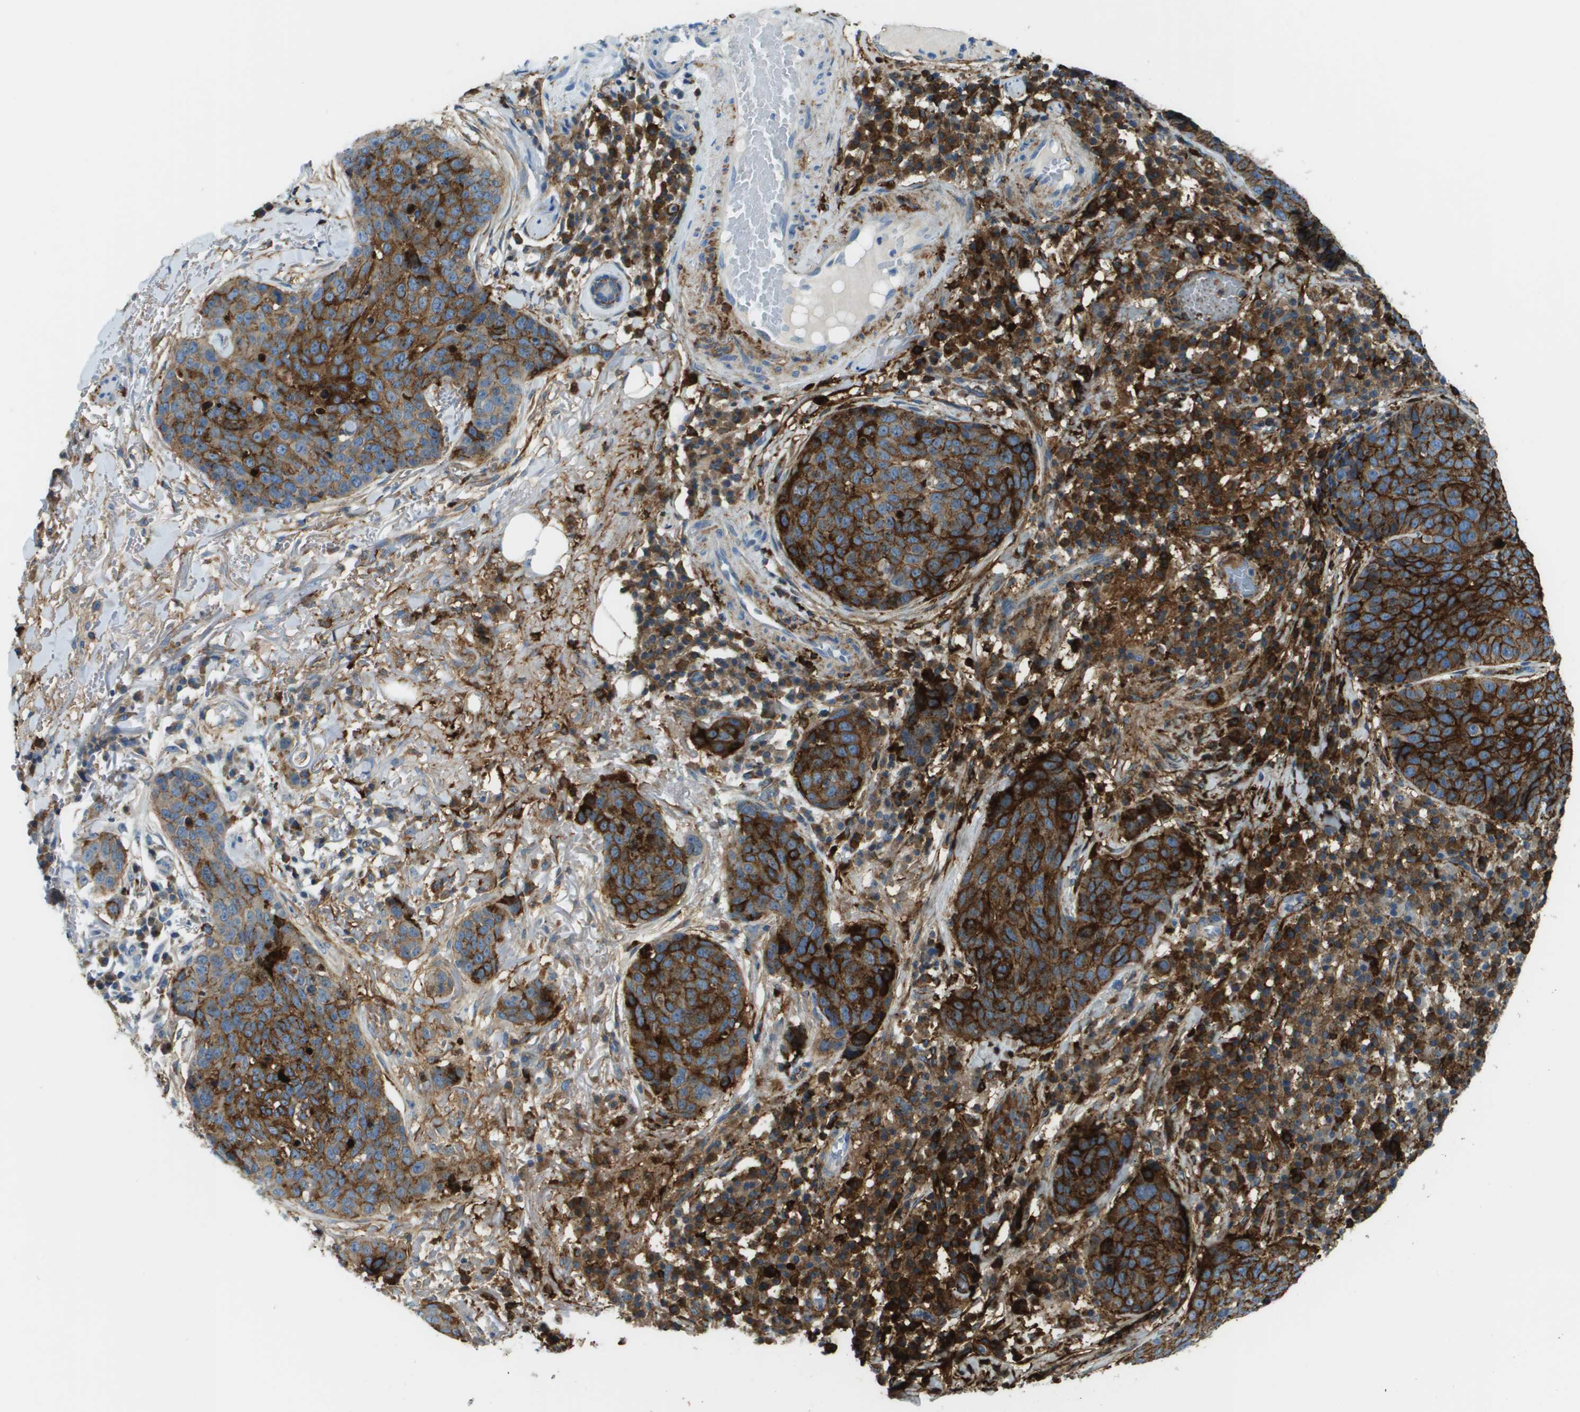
{"staining": {"intensity": "strong", "quantity": ">75%", "location": "cytoplasmic/membranous"}, "tissue": "skin cancer", "cell_type": "Tumor cells", "image_type": "cancer", "snomed": [{"axis": "morphology", "description": "Squamous cell carcinoma in situ, NOS"}, {"axis": "morphology", "description": "Squamous cell carcinoma, NOS"}, {"axis": "topography", "description": "Skin"}], "caption": "Protein expression analysis of skin squamous cell carcinoma in situ shows strong cytoplasmic/membranous positivity in approximately >75% of tumor cells.", "gene": "SDC1", "patient": {"sex": "male", "age": 93}}